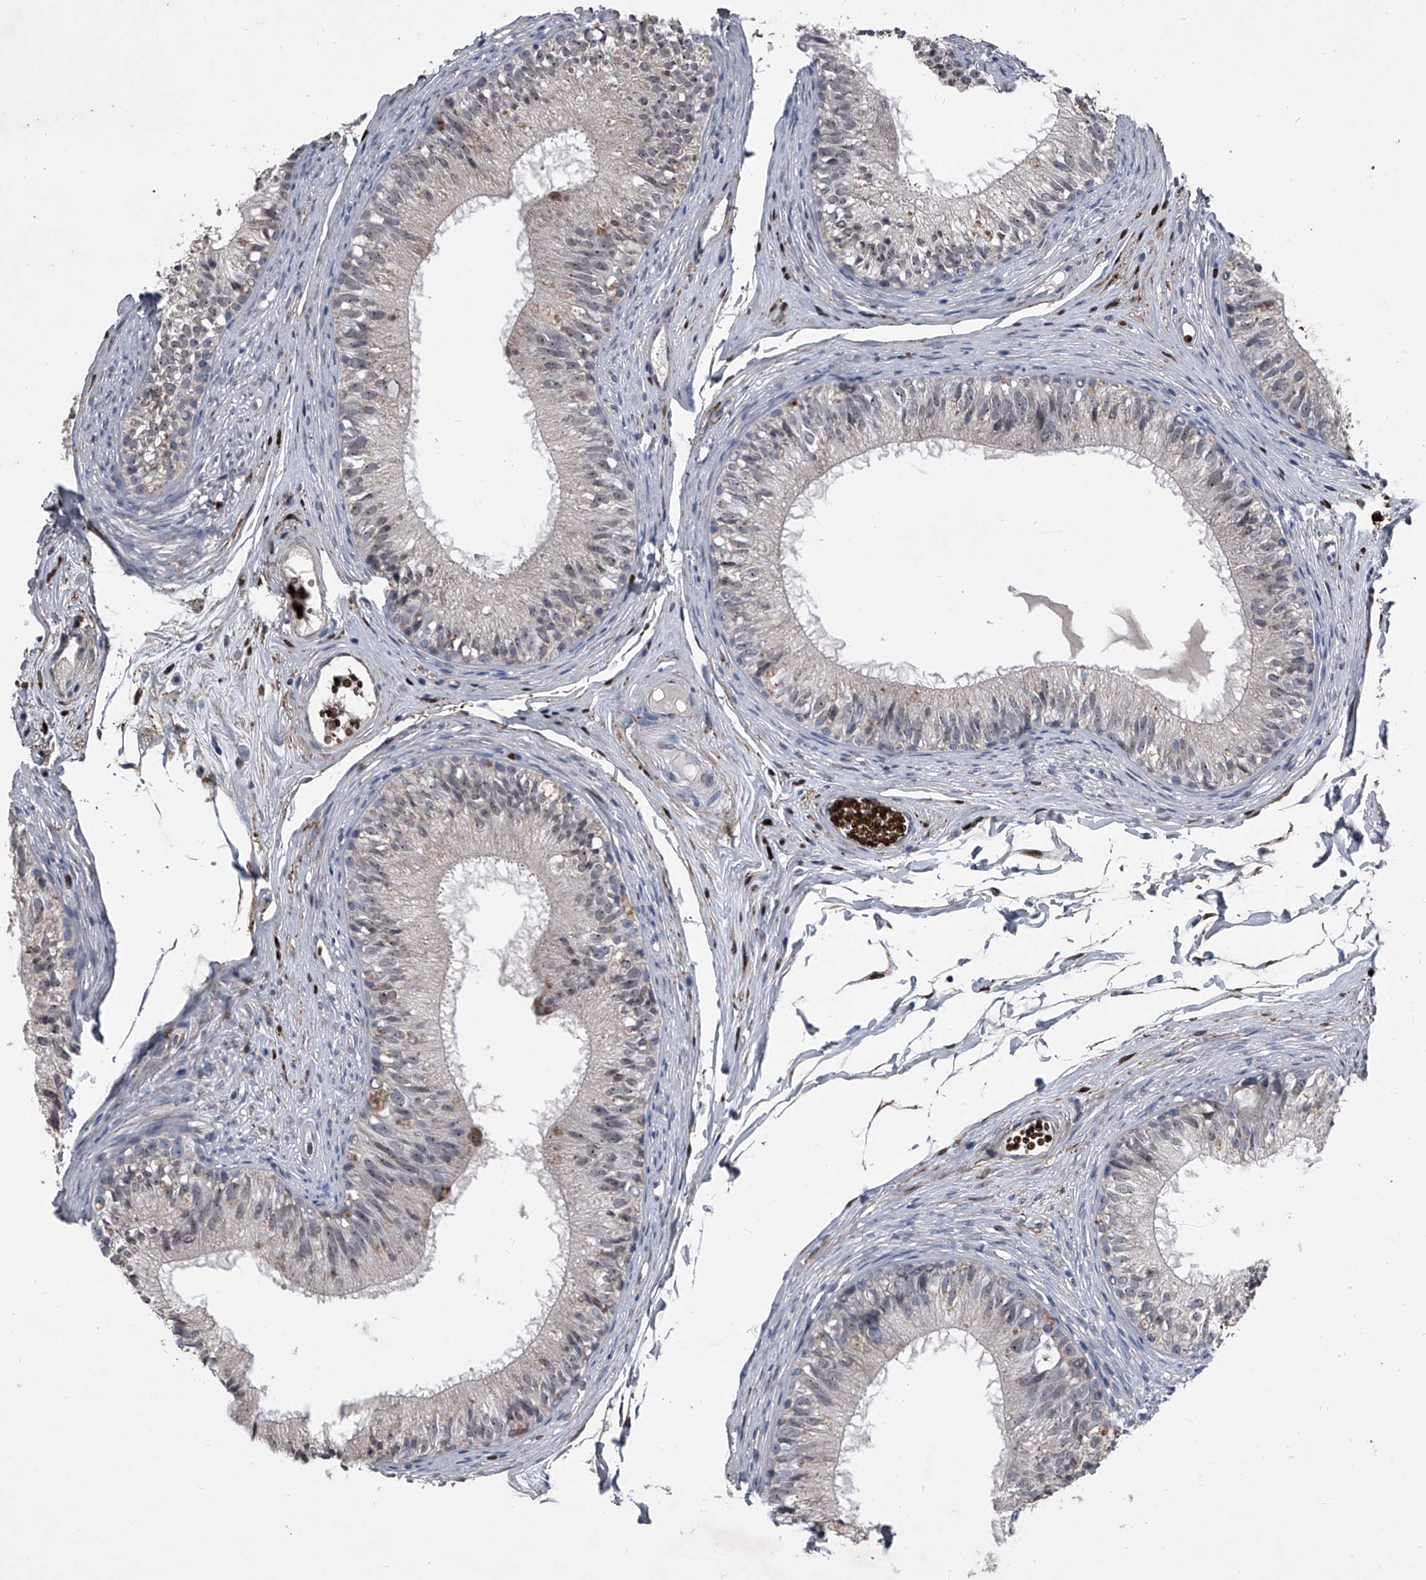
{"staining": {"intensity": "moderate", "quantity": "<25%", "location": "cytoplasmic/membranous,nuclear"}, "tissue": "epididymis", "cell_type": "Glandular cells", "image_type": "normal", "snomed": [{"axis": "morphology", "description": "Normal tissue, NOS"}, {"axis": "morphology", "description": "Seminoma in situ"}, {"axis": "topography", "description": "Testis"}, {"axis": "topography", "description": "Epididymis"}], "caption": "Protein staining reveals moderate cytoplasmic/membranous,nuclear expression in approximately <25% of glandular cells in unremarkable epididymis.", "gene": "CEP85L", "patient": {"sex": "male", "age": 28}}